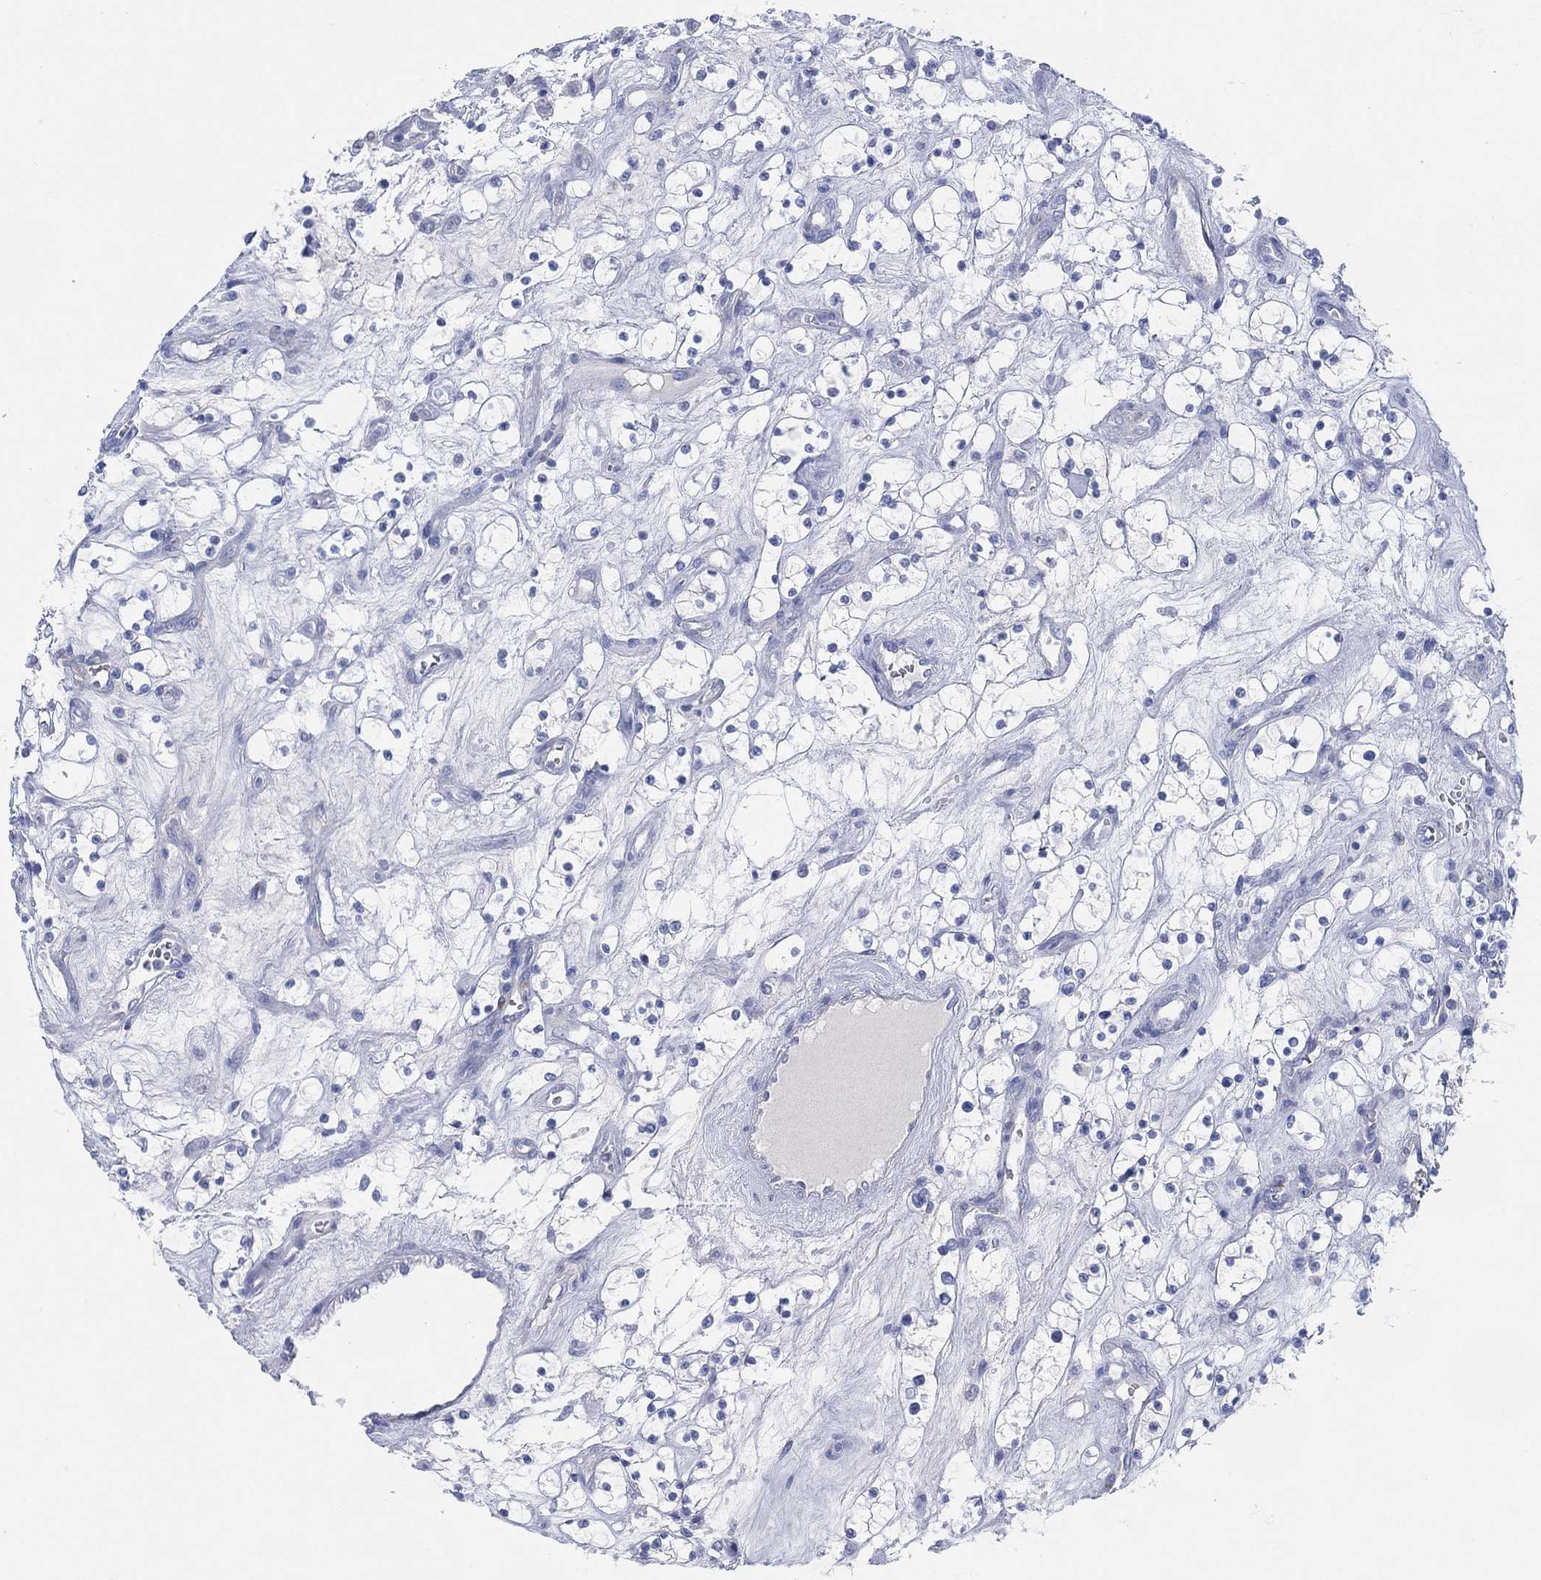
{"staining": {"intensity": "negative", "quantity": "none", "location": "none"}, "tissue": "renal cancer", "cell_type": "Tumor cells", "image_type": "cancer", "snomed": [{"axis": "morphology", "description": "Adenocarcinoma, NOS"}, {"axis": "topography", "description": "Kidney"}], "caption": "Tumor cells are negative for protein expression in human renal cancer (adenocarcinoma). (DAB (3,3'-diaminobenzidine) immunohistochemistry (IHC), high magnification).", "gene": "ADAD2", "patient": {"sex": "female", "age": 69}}